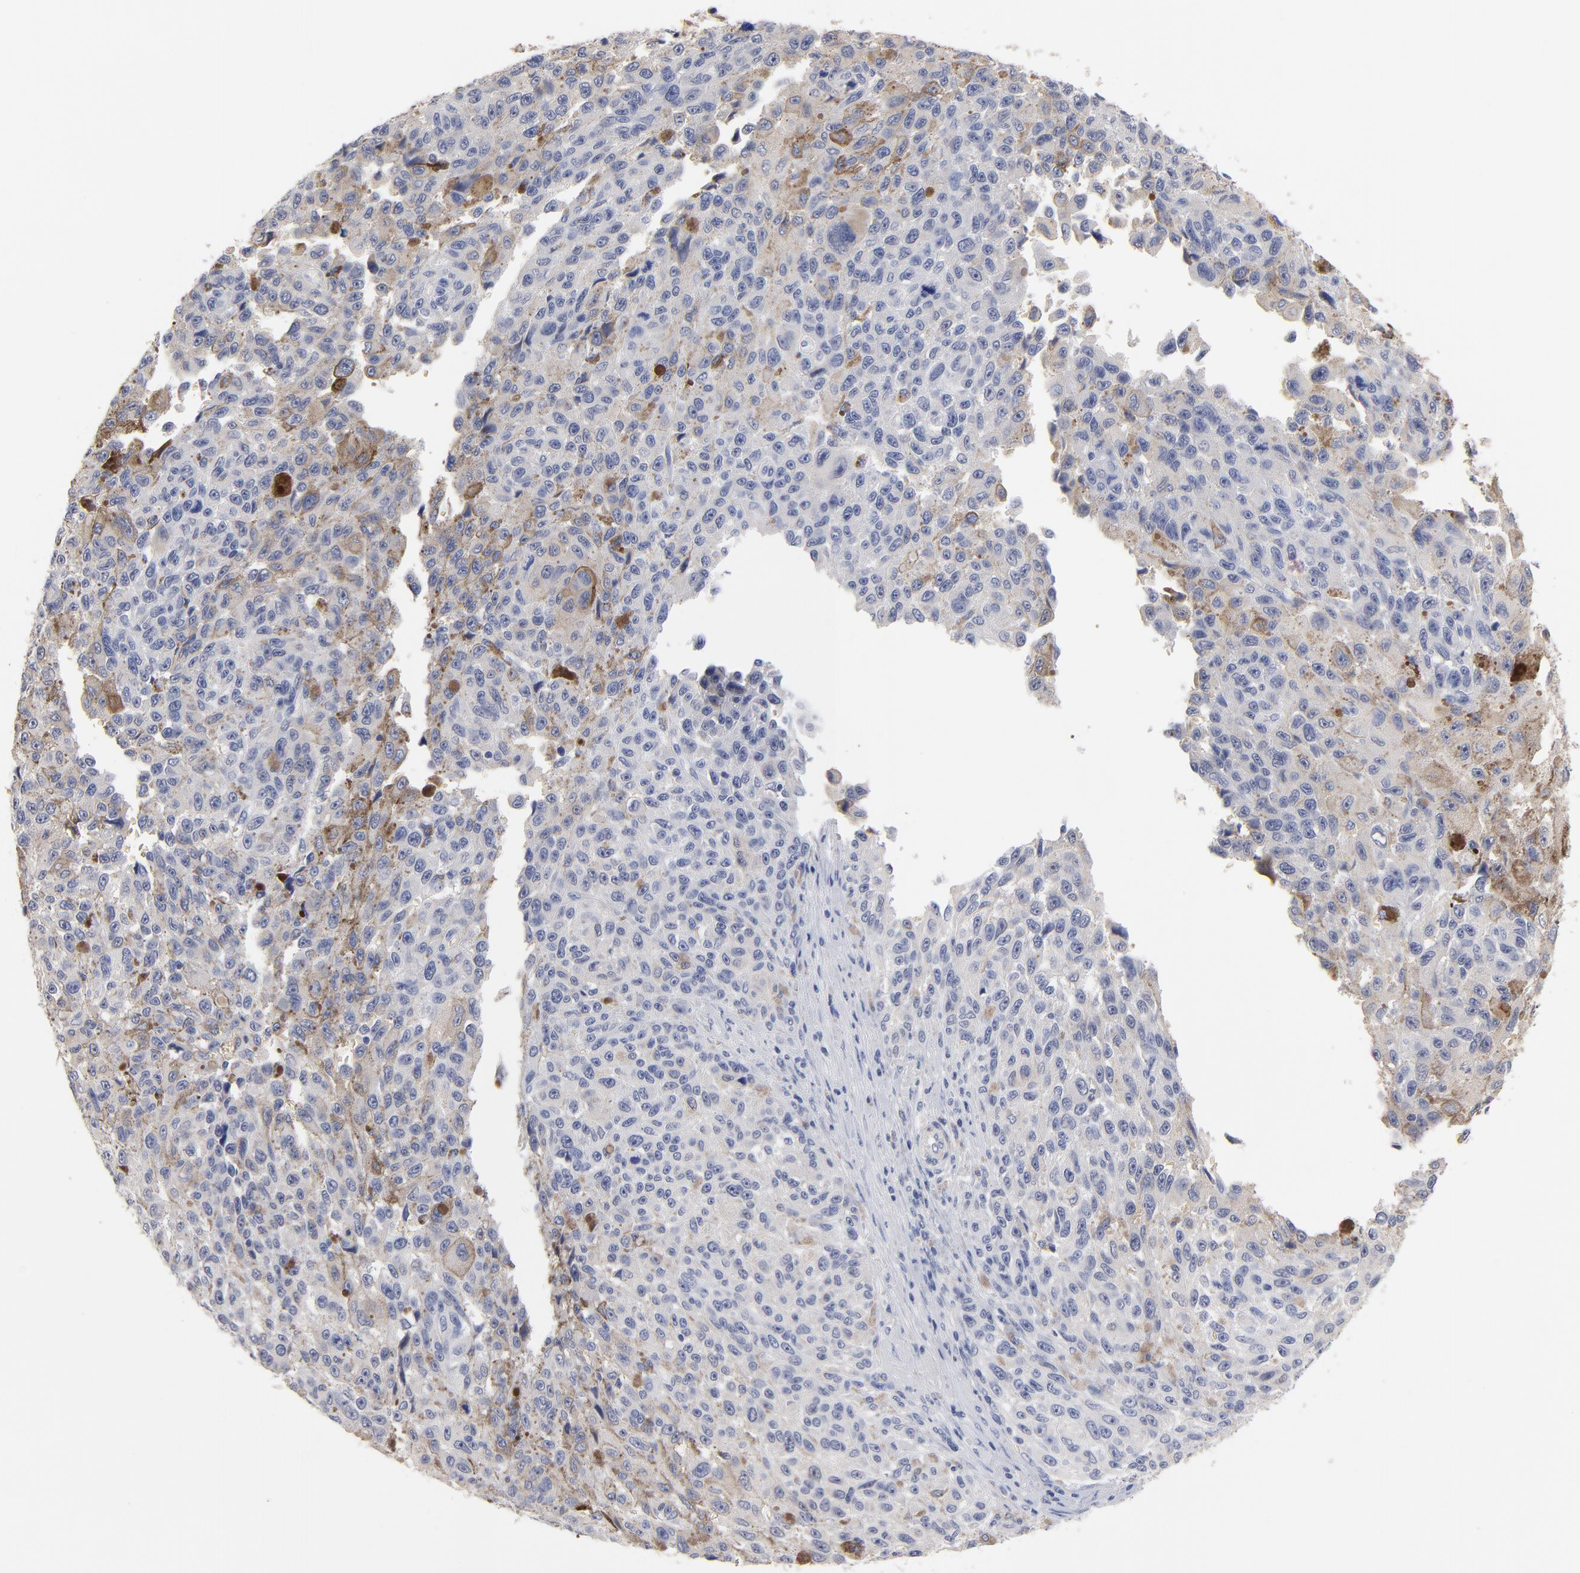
{"staining": {"intensity": "moderate", "quantity": "25%-75%", "location": "cytoplasmic/membranous"}, "tissue": "melanoma", "cell_type": "Tumor cells", "image_type": "cancer", "snomed": [{"axis": "morphology", "description": "Malignant melanoma, NOS"}, {"axis": "topography", "description": "Skin"}], "caption": "Melanoma stained with a protein marker reveals moderate staining in tumor cells.", "gene": "TWNK", "patient": {"sex": "male", "age": 81}}